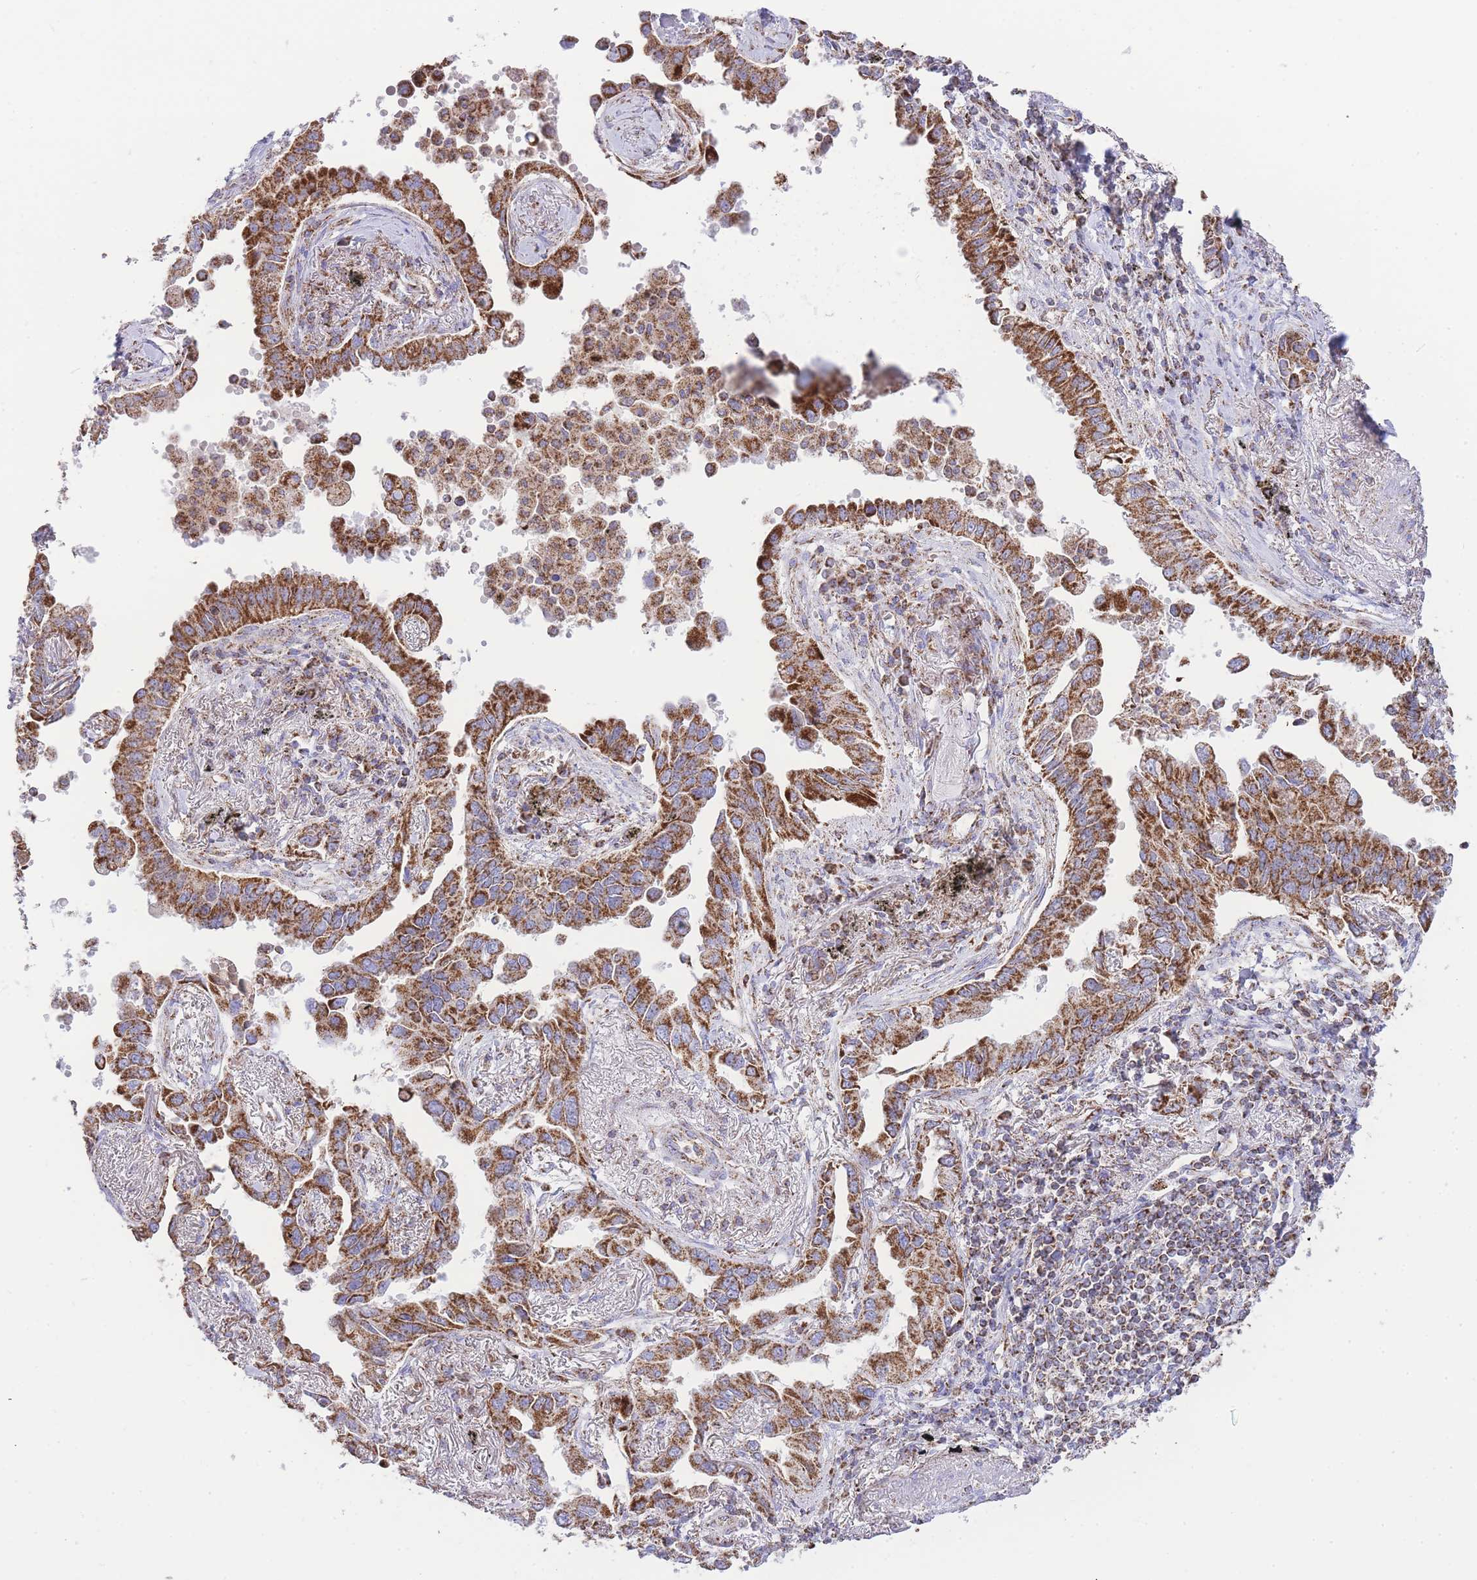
{"staining": {"intensity": "strong", "quantity": ">75%", "location": "cytoplasmic/membranous"}, "tissue": "lung cancer", "cell_type": "Tumor cells", "image_type": "cancer", "snomed": [{"axis": "morphology", "description": "Adenocarcinoma, NOS"}, {"axis": "topography", "description": "Lung"}], "caption": "Immunohistochemical staining of human lung adenocarcinoma exhibits high levels of strong cytoplasmic/membranous expression in about >75% of tumor cells.", "gene": "GSTM1", "patient": {"sex": "male", "age": 67}}